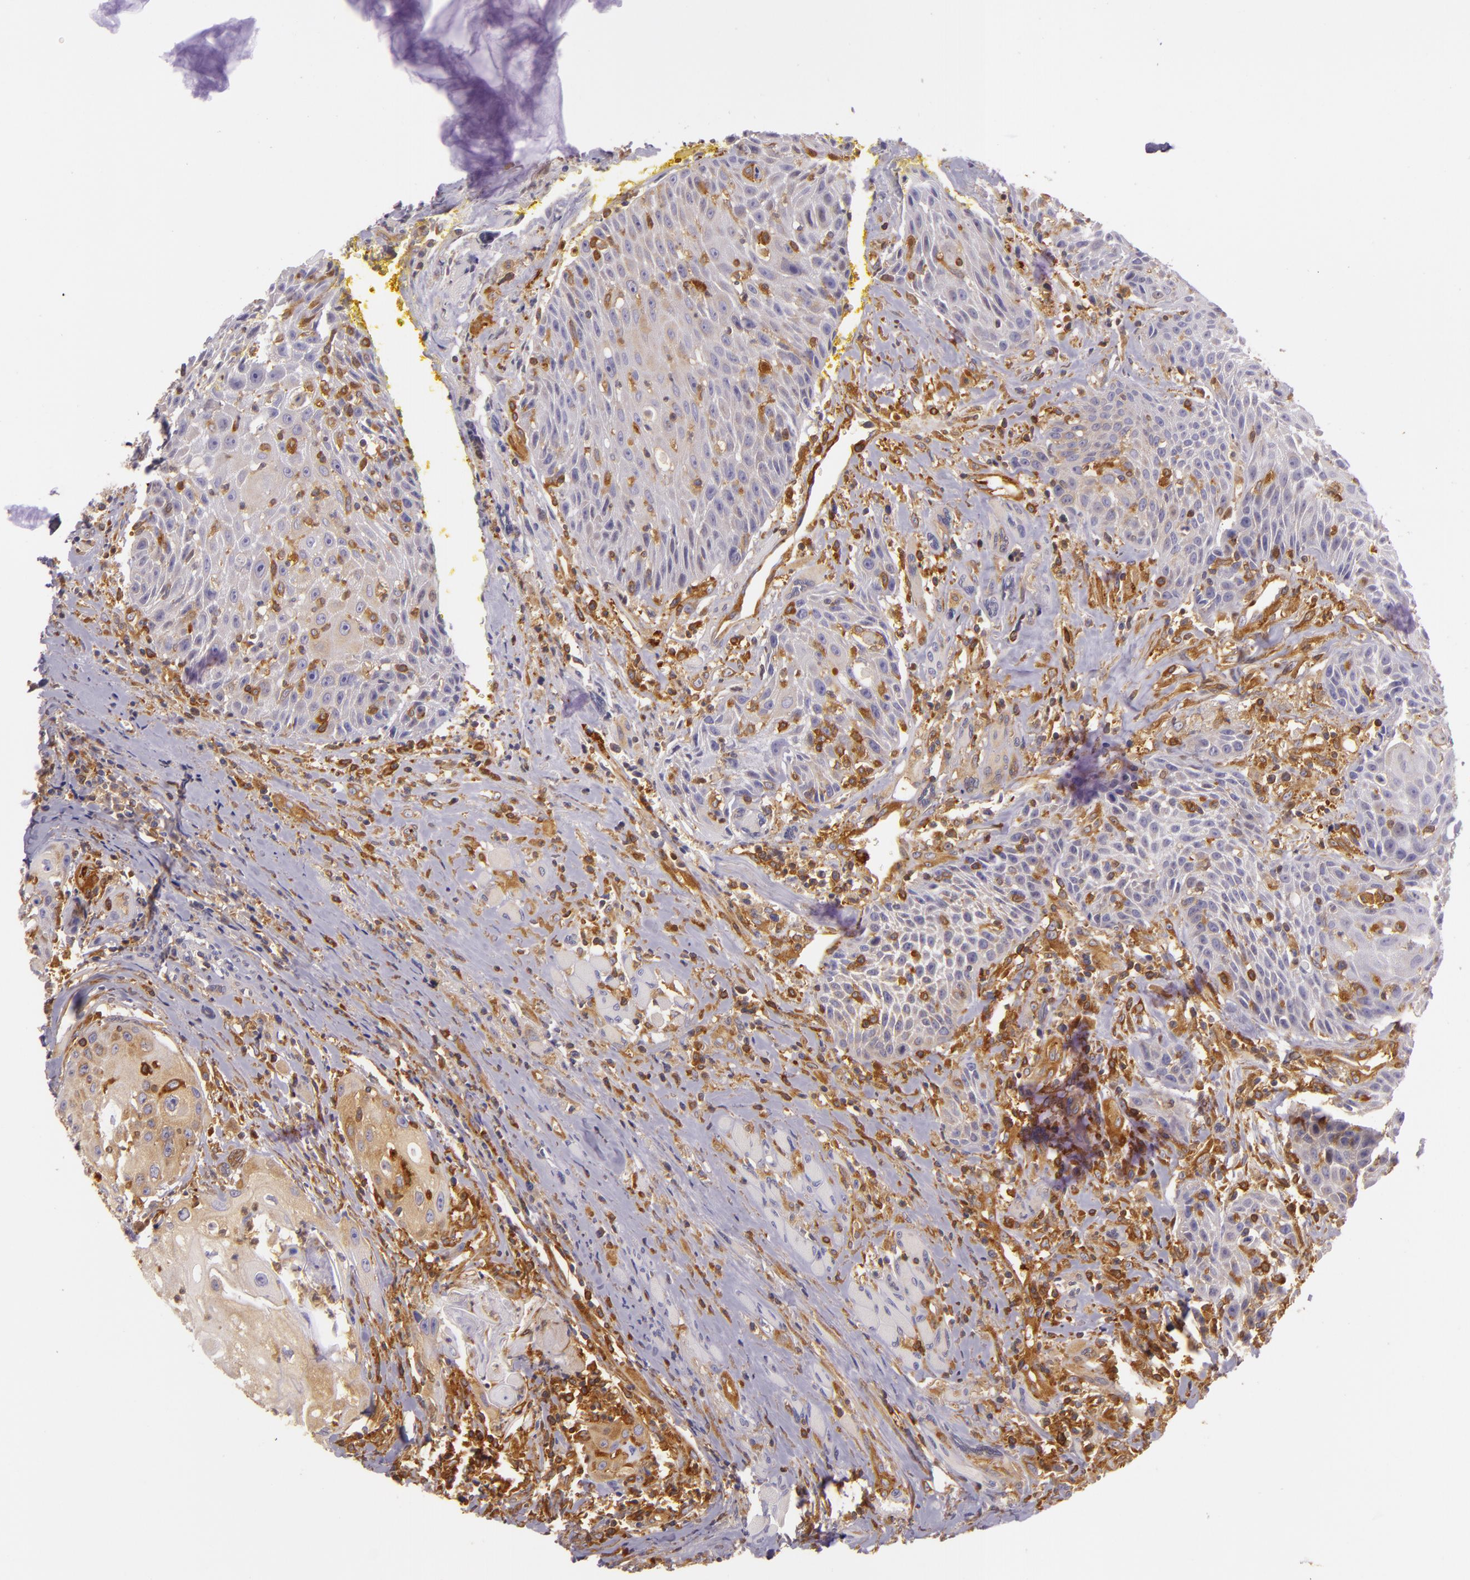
{"staining": {"intensity": "moderate", "quantity": ">75%", "location": "cytoplasmic/membranous"}, "tissue": "head and neck cancer", "cell_type": "Tumor cells", "image_type": "cancer", "snomed": [{"axis": "morphology", "description": "Squamous cell carcinoma, NOS"}, {"axis": "topography", "description": "Oral tissue"}, {"axis": "topography", "description": "Head-Neck"}], "caption": "IHC micrograph of squamous cell carcinoma (head and neck) stained for a protein (brown), which reveals medium levels of moderate cytoplasmic/membranous staining in approximately >75% of tumor cells.", "gene": "TLN1", "patient": {"sex": "female", "age": 82}}